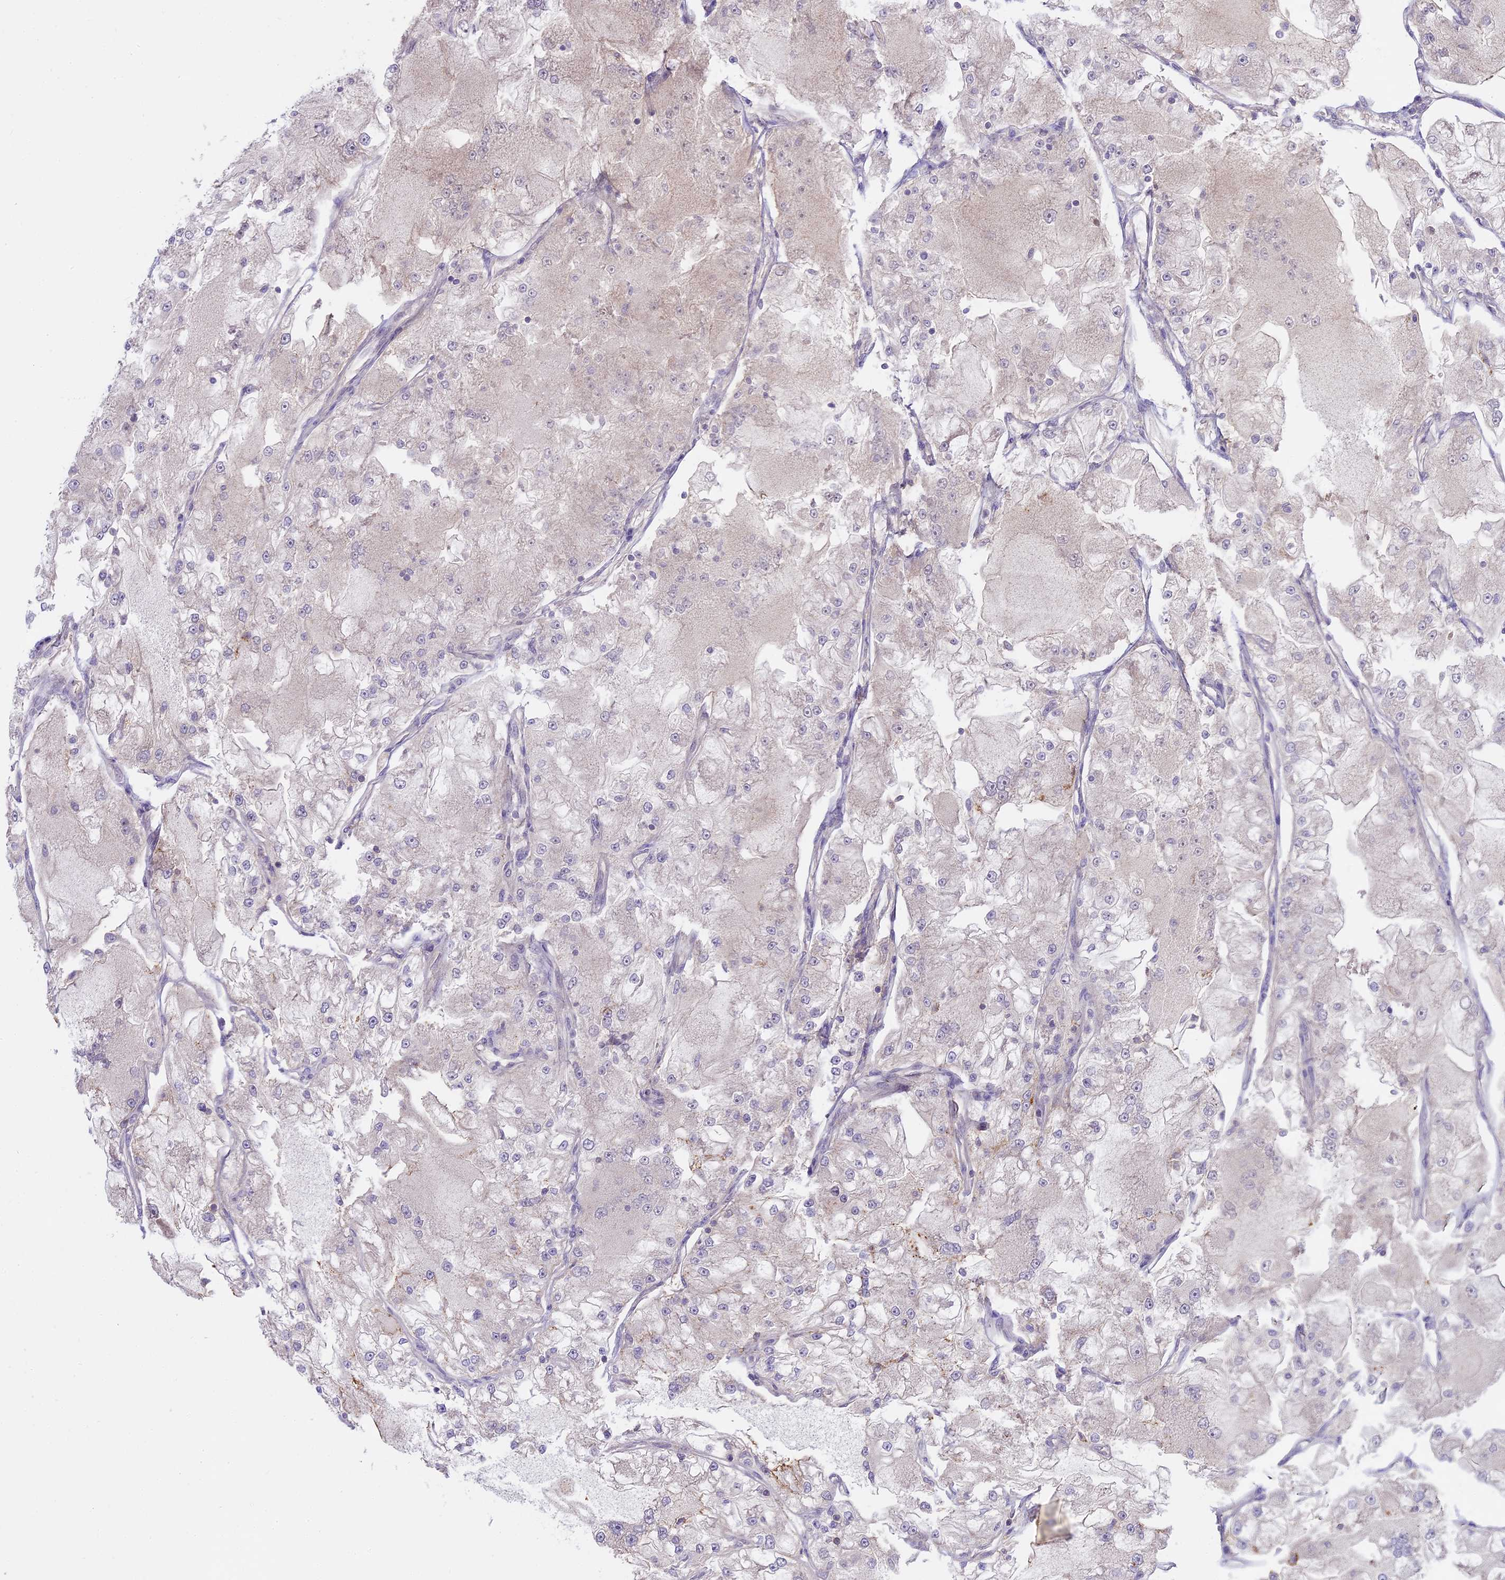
{"staining": {"intensity": "negative", "quantity": "none", "location": "none"}, "tissue": "renal cancer", "cell_type": "Tumor cells", "image_type": "cancer", "snomed": [{"axis": "morphology", "description": "Adenocarcinoma, NOS"}, {"axis": "topography", "description": "Kidney"}], "caption": "A high-resolution photomicrograph shows IHC staining of adenocarcinoma (renal), which reveals no significant positivity in tumor cells. (DAB immunohistochemistry visualized using brightfield microscopy, high magnification).", "gene": "CFAP119", "patient": {"sex": "female", "age": 72}}